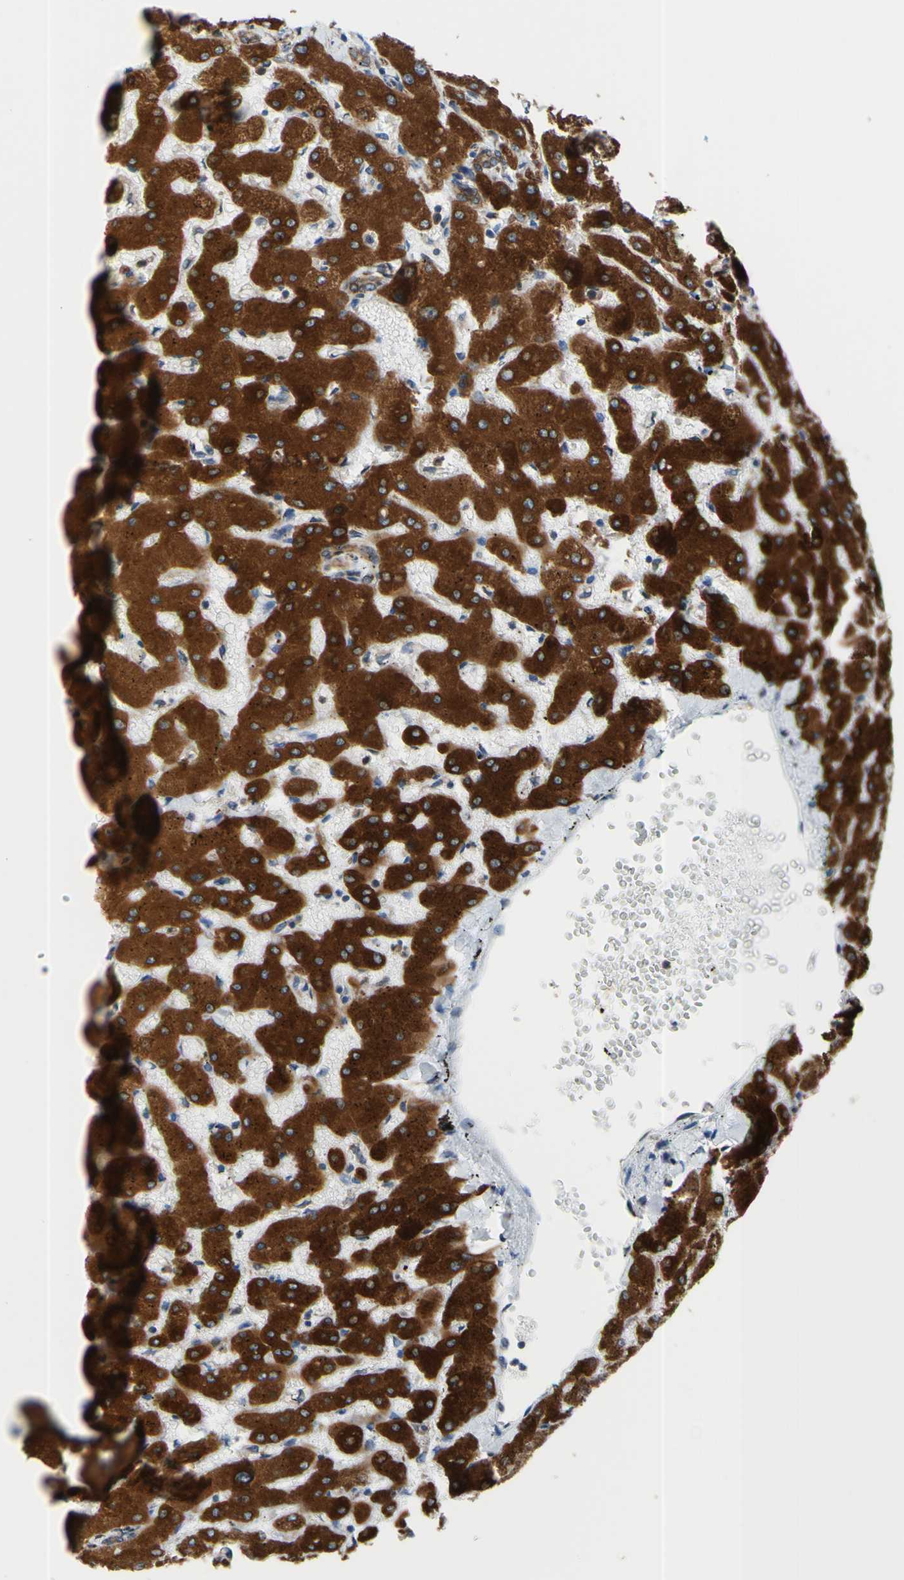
{"staining": {"intensity": "moderate", "quantity": ">75%", "location": "cytoplasmic/membranous"}, "tissue": "liver", "cell_type": "Cholangiocytes", "image_type": "normal", "snomed": [{"axis": "morphology", "description": "Normal tissue, NOS"}, {"axis": "topography", "description": "Liver"}], "caption": "An IHC histopathology image of normal tissue is shown. Protein staining in brown shows moderate cytoplasmic/membranous positivity in liver within cholangiocytes. (brown staining indicates protein expression, while blue staining denotes nuclei).", "gene": "MGST2", "patient": {"sex": "female", "age": 63}}